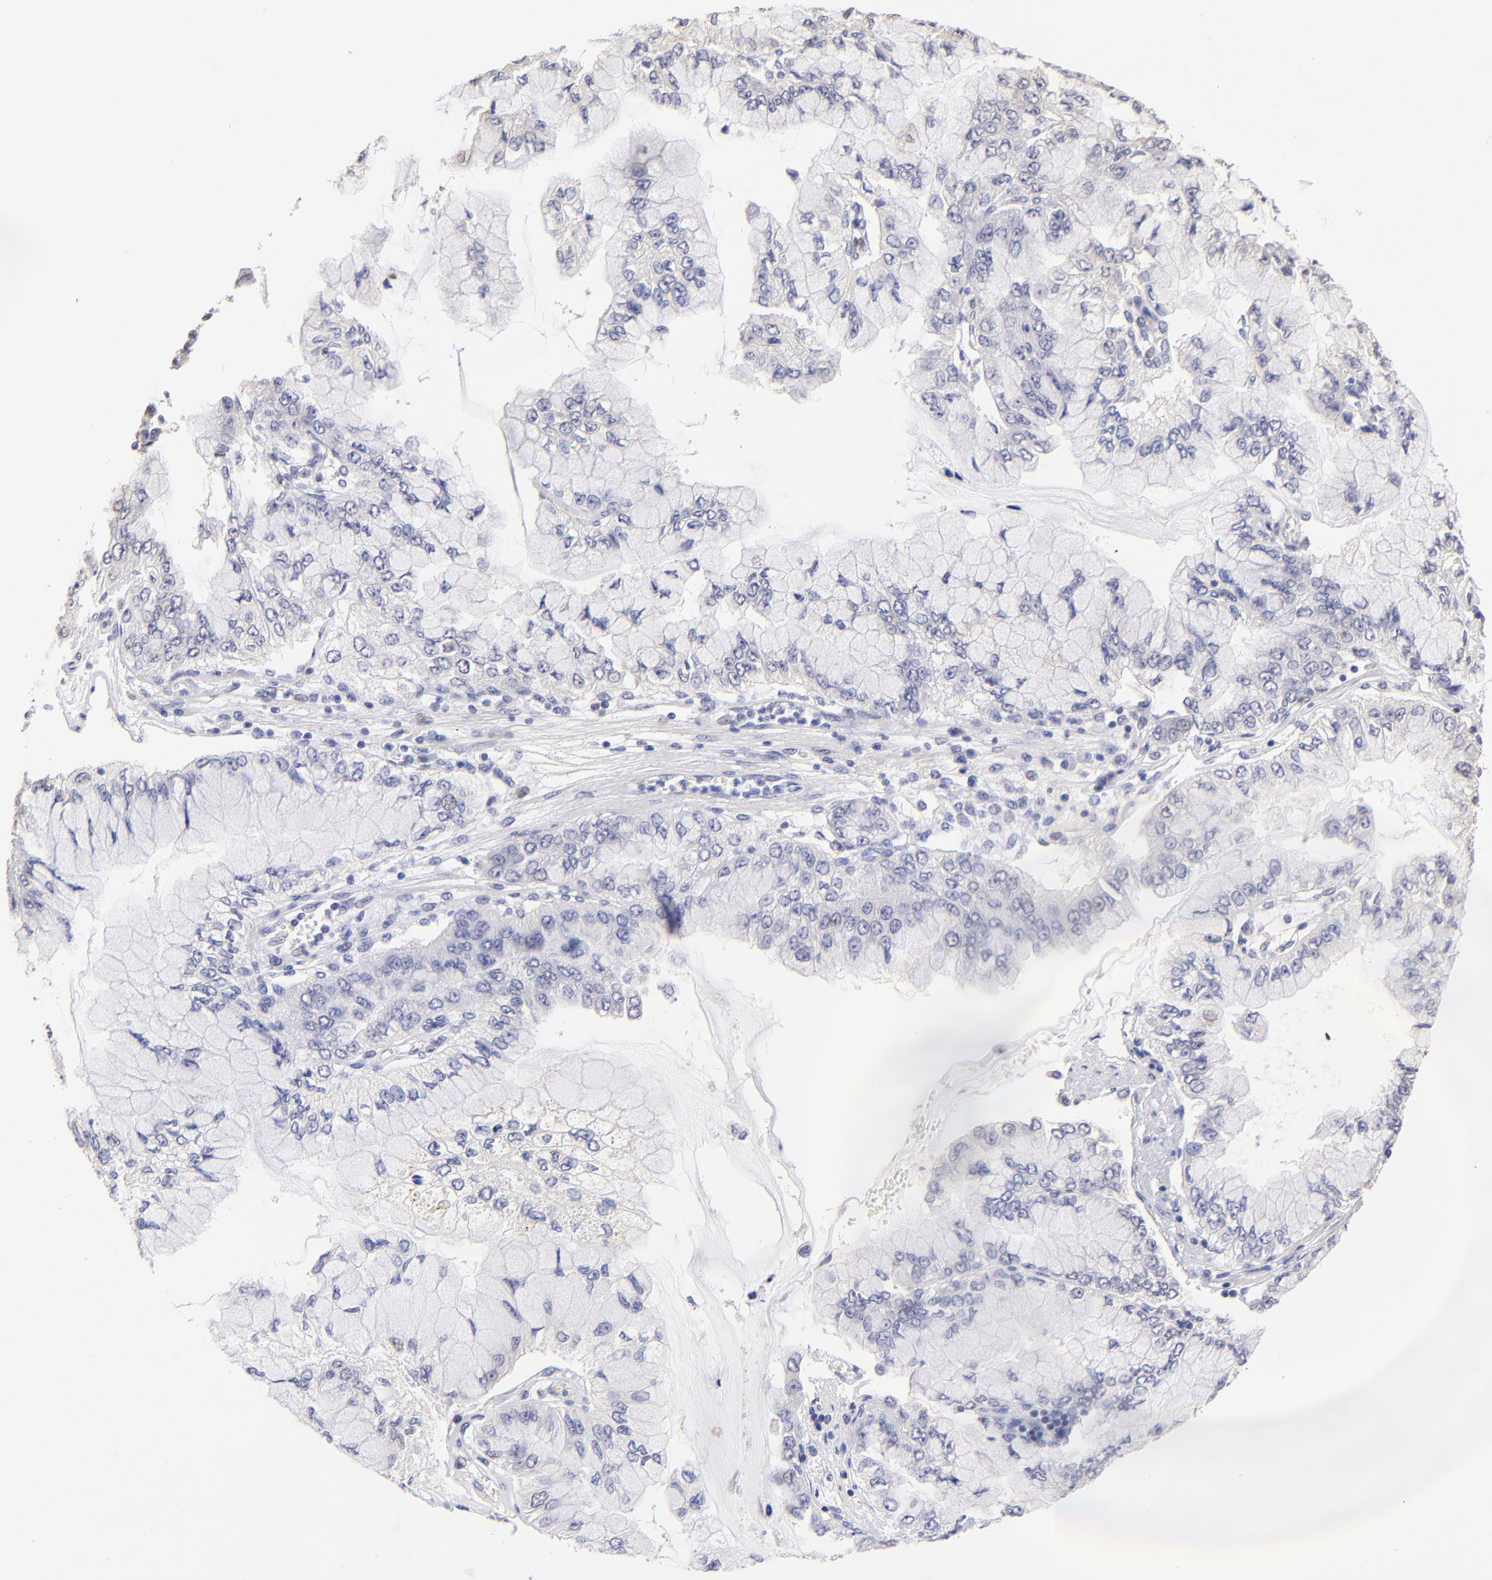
{"staining": {"intensity": "negative", "quantity": "none", "location": "none"}, "tissue": "liver cancer", "cell_type": "Tumor cells", "image_type": "cancer", "snomed": [{"axis": "morphology", "description": "Cholangiocarcinoma"}, {"axis": "topography", "description": "Liver"}], "caption": "Immunohistochemistry (IHC) micrograph of neoplastic tissue: human cholangiocarcinoma (liver) stained with DAB (3,3'-diaminobenzidine) demonstrates no significant protein expression in tumor cells.", "gene": "DNMT1", "patient": {"sex": "female", "age": 79}}